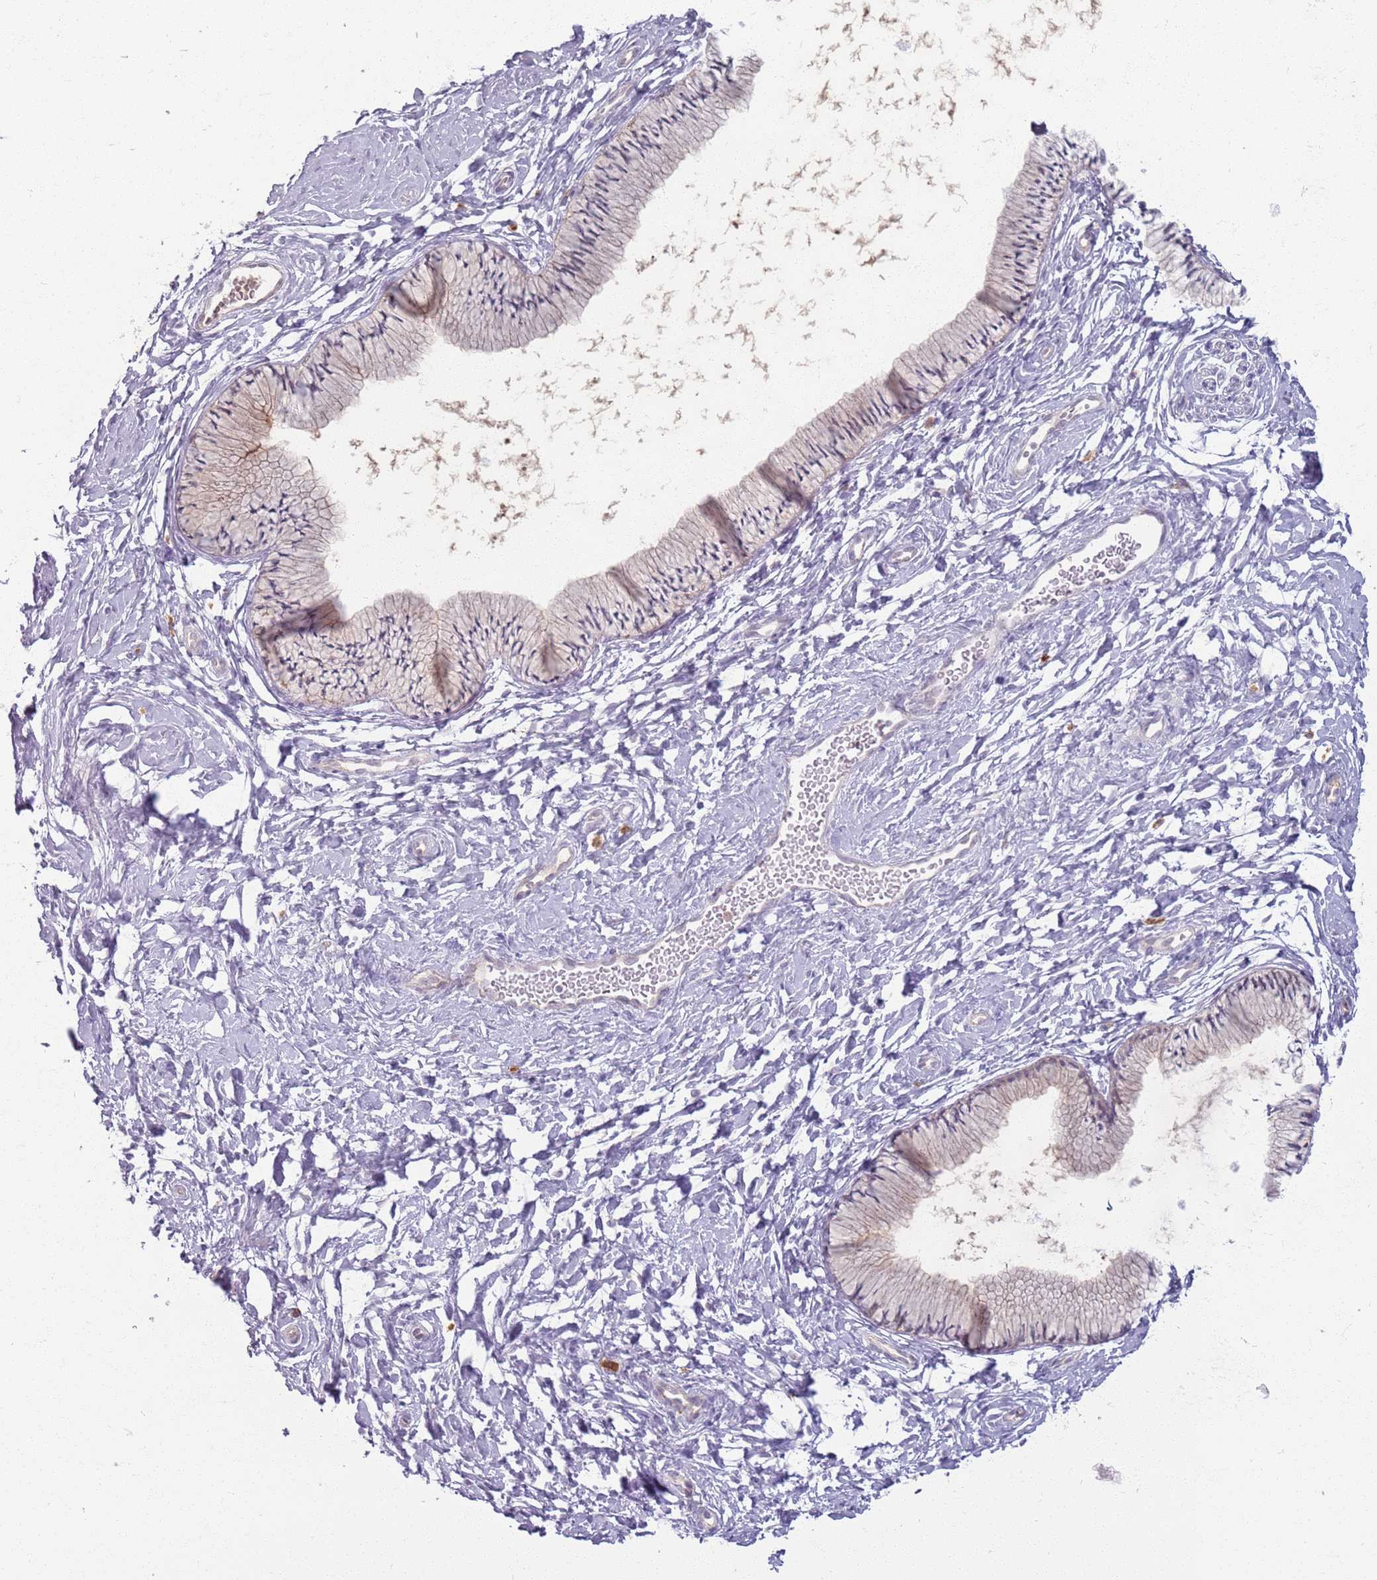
{"staining": {"intensity": "negative", "quantity": "none", "location": "none"}, "tissue": "cervix", "cell_type": "Glandular cells", "image_type": "normal", "snomed": [{"axis": "morphology", "description": "Normal tissue, NOS"}, {"axis": "topography", "description": "Cervix"}], "caption": "The image exhibits no staining of glandular cells in normal cervix. Brightfield microscopy of IHC stained with DAB (3,3'-diaminobenzidine) (brown) and hematoxylin (blue), captured at high magnification.", "gene": "ZDHHC2", "patient": {"sex": "female", "age": 33}}